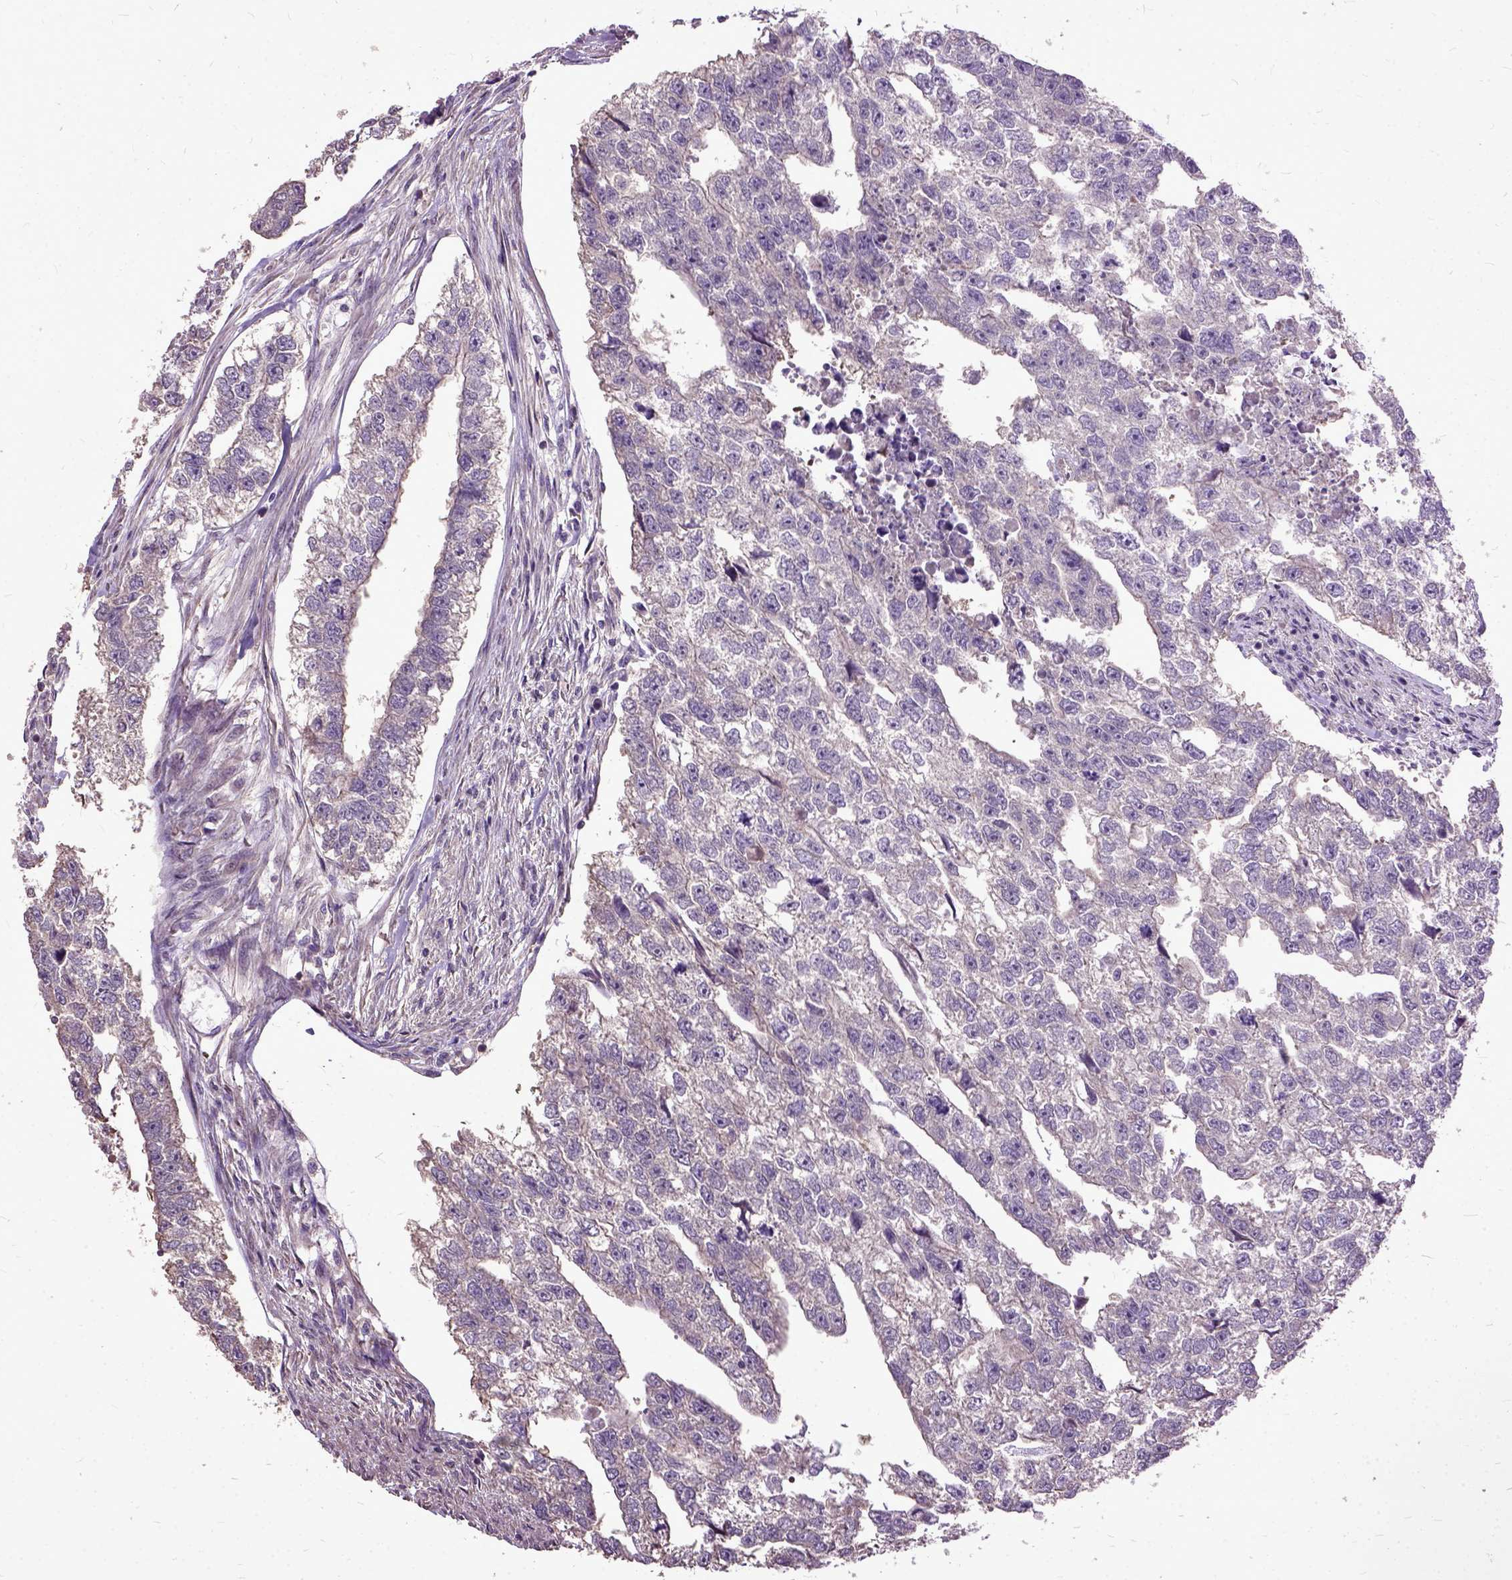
{"staining": {"intensity": "negative", "quantity": "none", "location": "none"}, "tissue": "testis cancer", "cell_type": "Tumor cells", "image_type": "cancer", "snomed": [{"axis": "morphology", "description": "Carcinoma, Embryonal, NOS"}, {"axis": "morphology", "description": "Teratoma, malignant, NOS"}, {"axis": "topography", "description": "Testis"}], "caption": "Protein analysis of testis cancer displays no significant expression in tumor cells.", "gene": "AREG", "patient": {"sex": "male", "age": 44}}